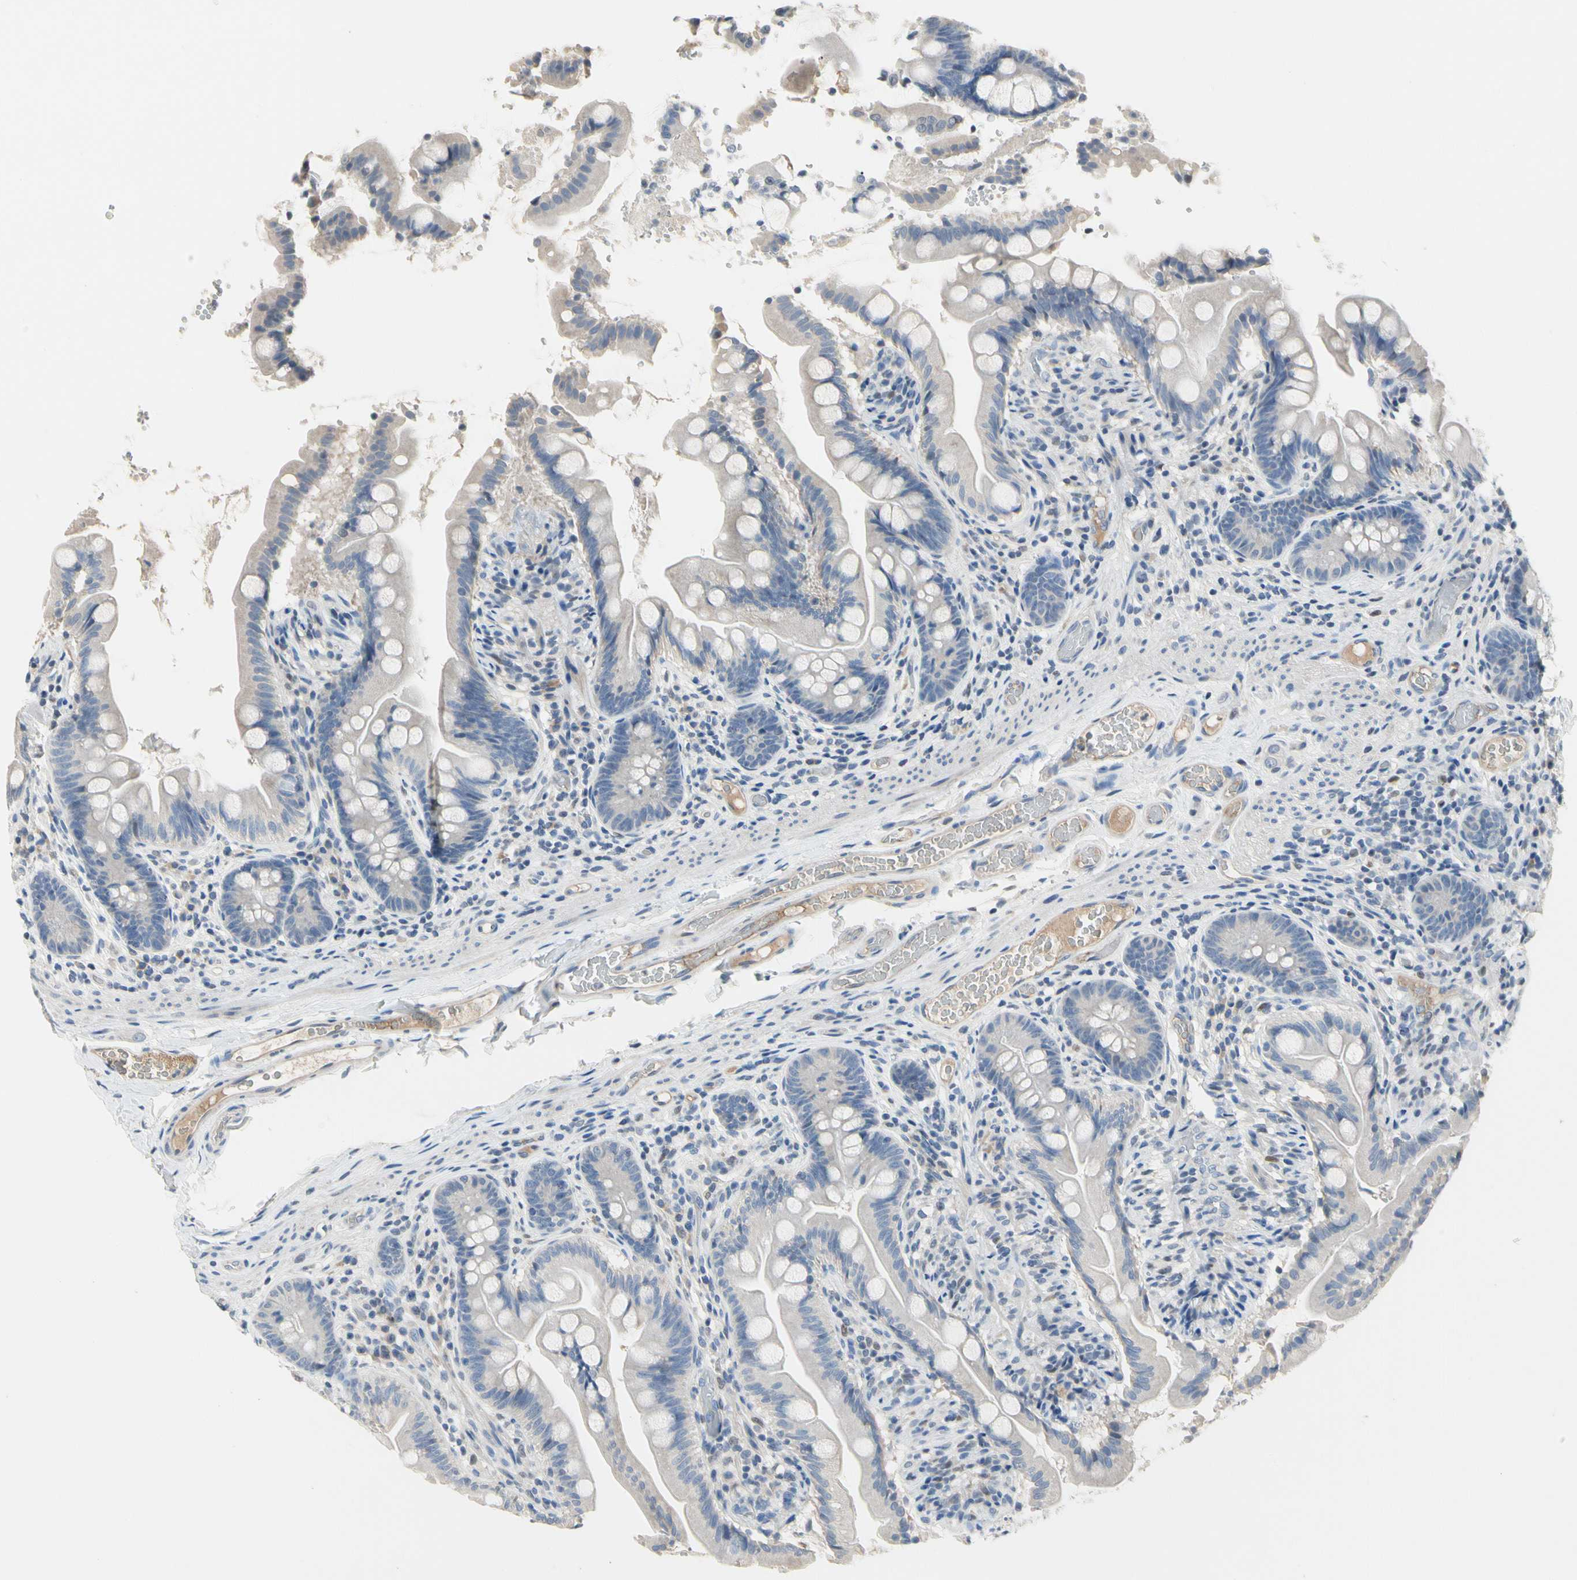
{"staining": {"intensity": "negative", "quantity": "none", "location": "none"}, "tissue": "small intestine", "cell_type": "Glandular cells", "image_type": "normal", "snomed": [{"axis": "morphology", "description": "Normal tissue, NOS"}, {"axis": "topography", "description": "Small intestine"}], "caption": "Histopathology image shows no significant protein positivity in glandular cells of normal small intestine. Brightfield microscopy of IHC stained with DAB (3,3'-diaminobenzidine) (brown) and hematoxylin (blue), captured at high magnification.", "gene": "ECRG4", "patient": {"sex": "female", "age": 56}}